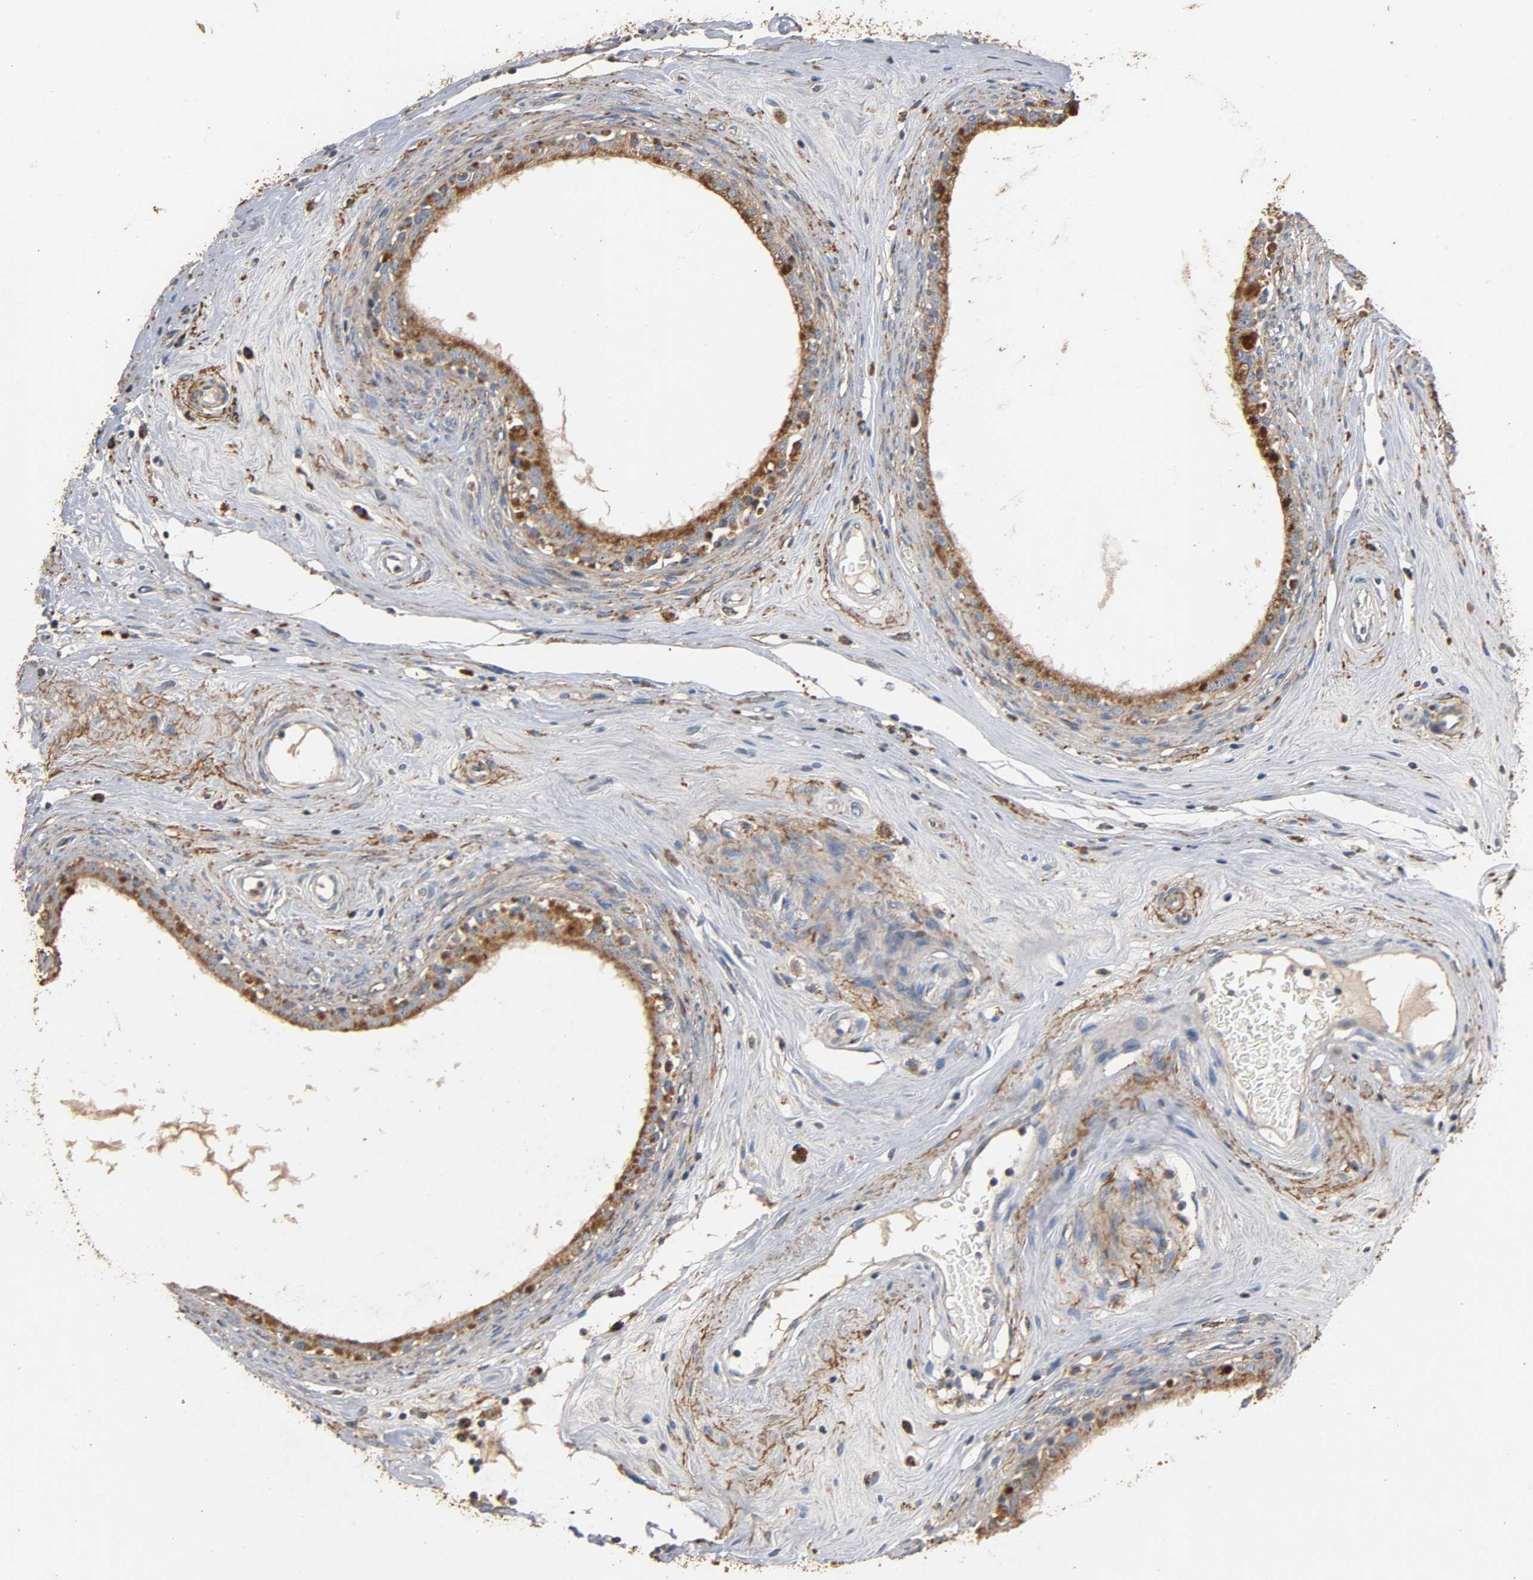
{"staining": {"intensity": "moderate", "quantity": ">75%", "location": "cytoplasmic/membranous"}, "tissue": "epididymis", "cell_type": "Glandular cells", "image_type": "normal", "snomed": [{"axis": "morphology", "description": "Normal tissue, NOS"}, {"axis": "morphology", "description": "Inflammation, NOS"}, {"axis": "topography", "description": "Epididymis"}], "caption": "Glandular cells show medium levels of moderate cytoplasmic/membranous positivity in approximately >75% of cells in unremarkable epididymis.", "gene": "NDUFS3", "patient": {"sex": "male", "age": 84}}